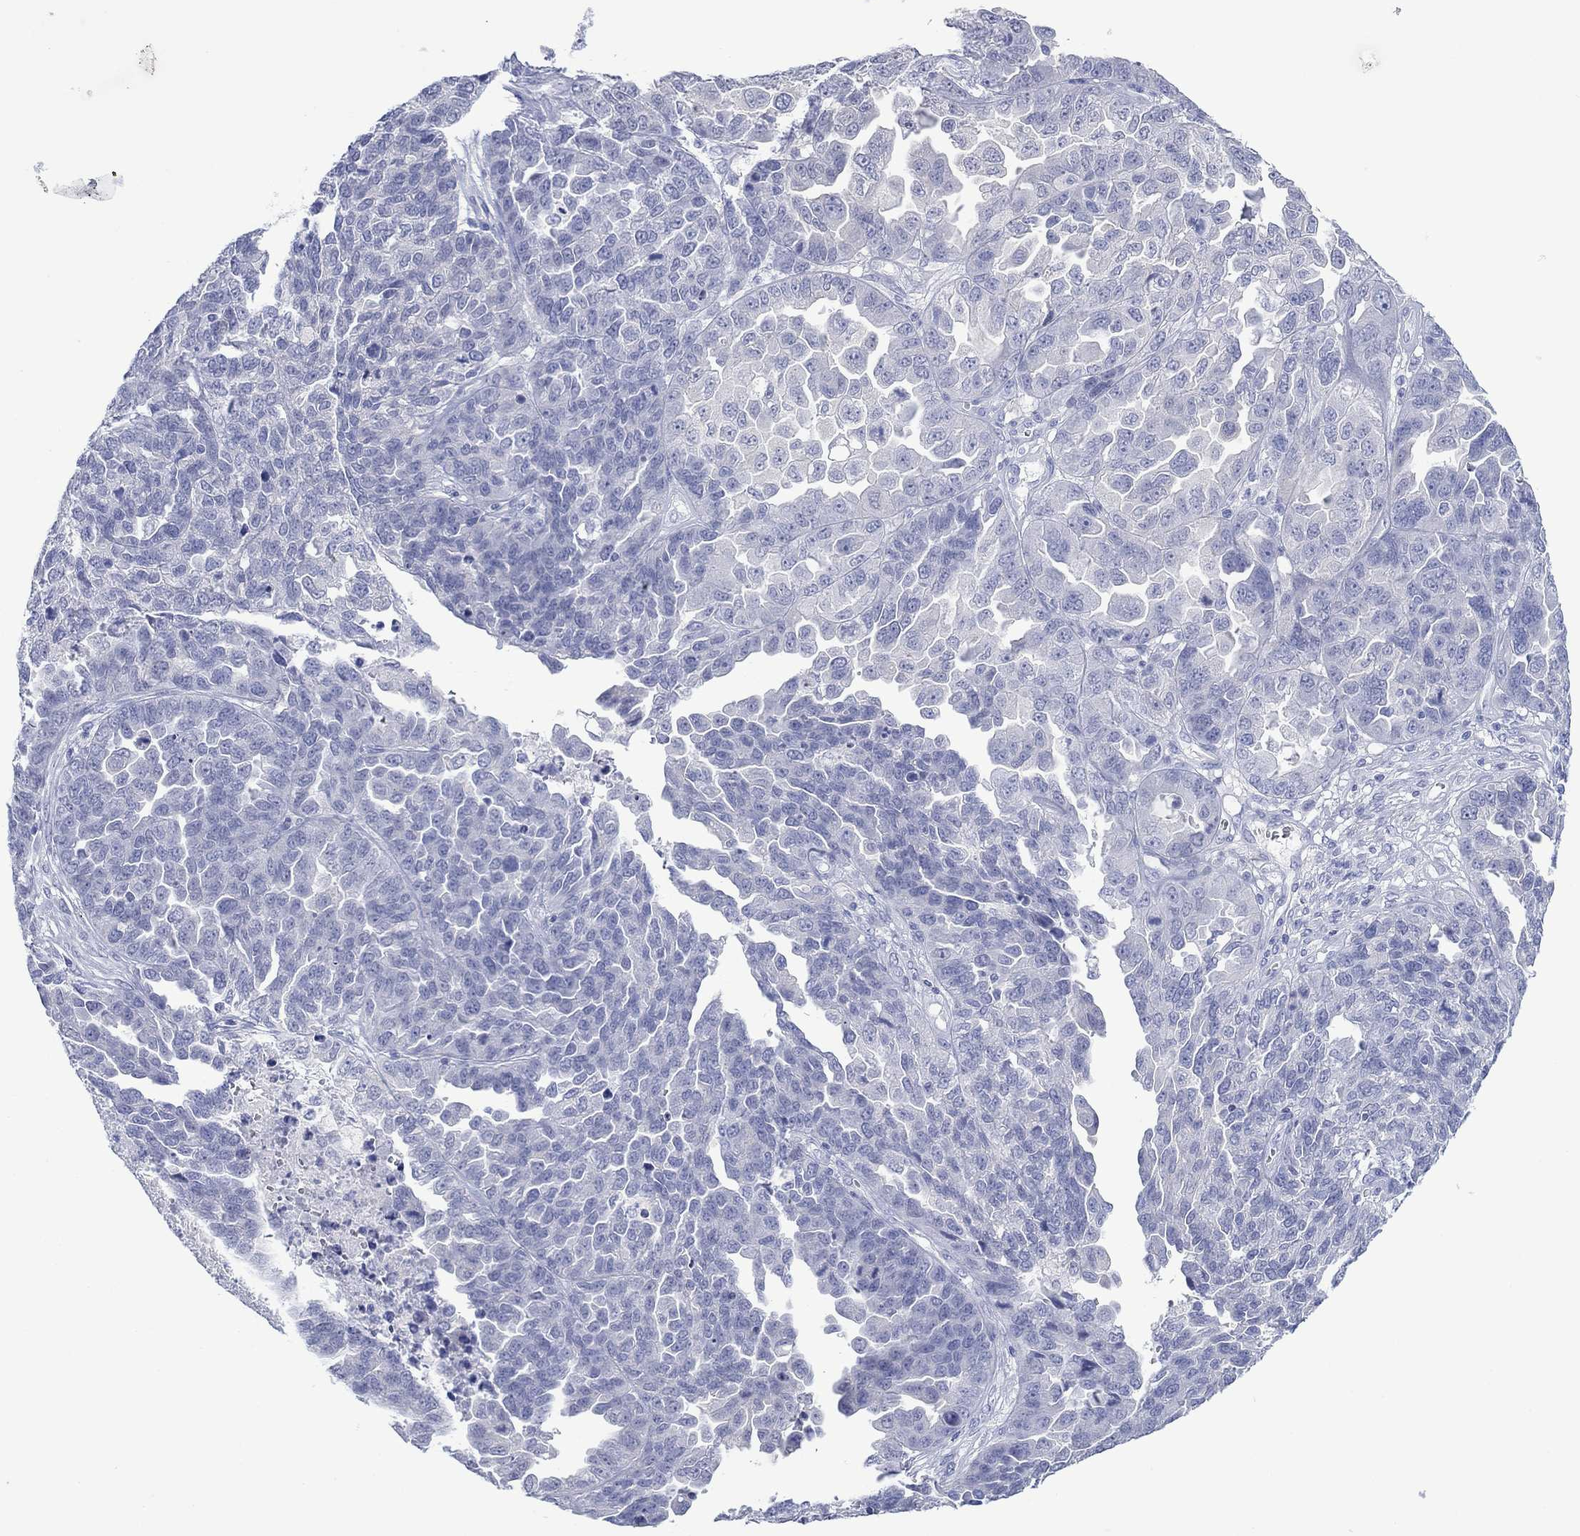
{"staining": {"intensity": "negative", "quantity": "none", "location": "none"}, "tissue": "ovarian cancer", "cell_type": "Tumor cells", "image_type": "cancer", "snomed": [{"axis": "morphology", "description": "Cystadenocarcinoma, serous, NOS"}, {"axis": "topography", "description": "Ovary"}], "caption": "Histopathology image shows no protein positivity in tumor cells of ovarian cancer (serous cystadenocarcinoma) tissue.", "gene": "MLANA", "patient": {"sex": "female", "age": 87}}